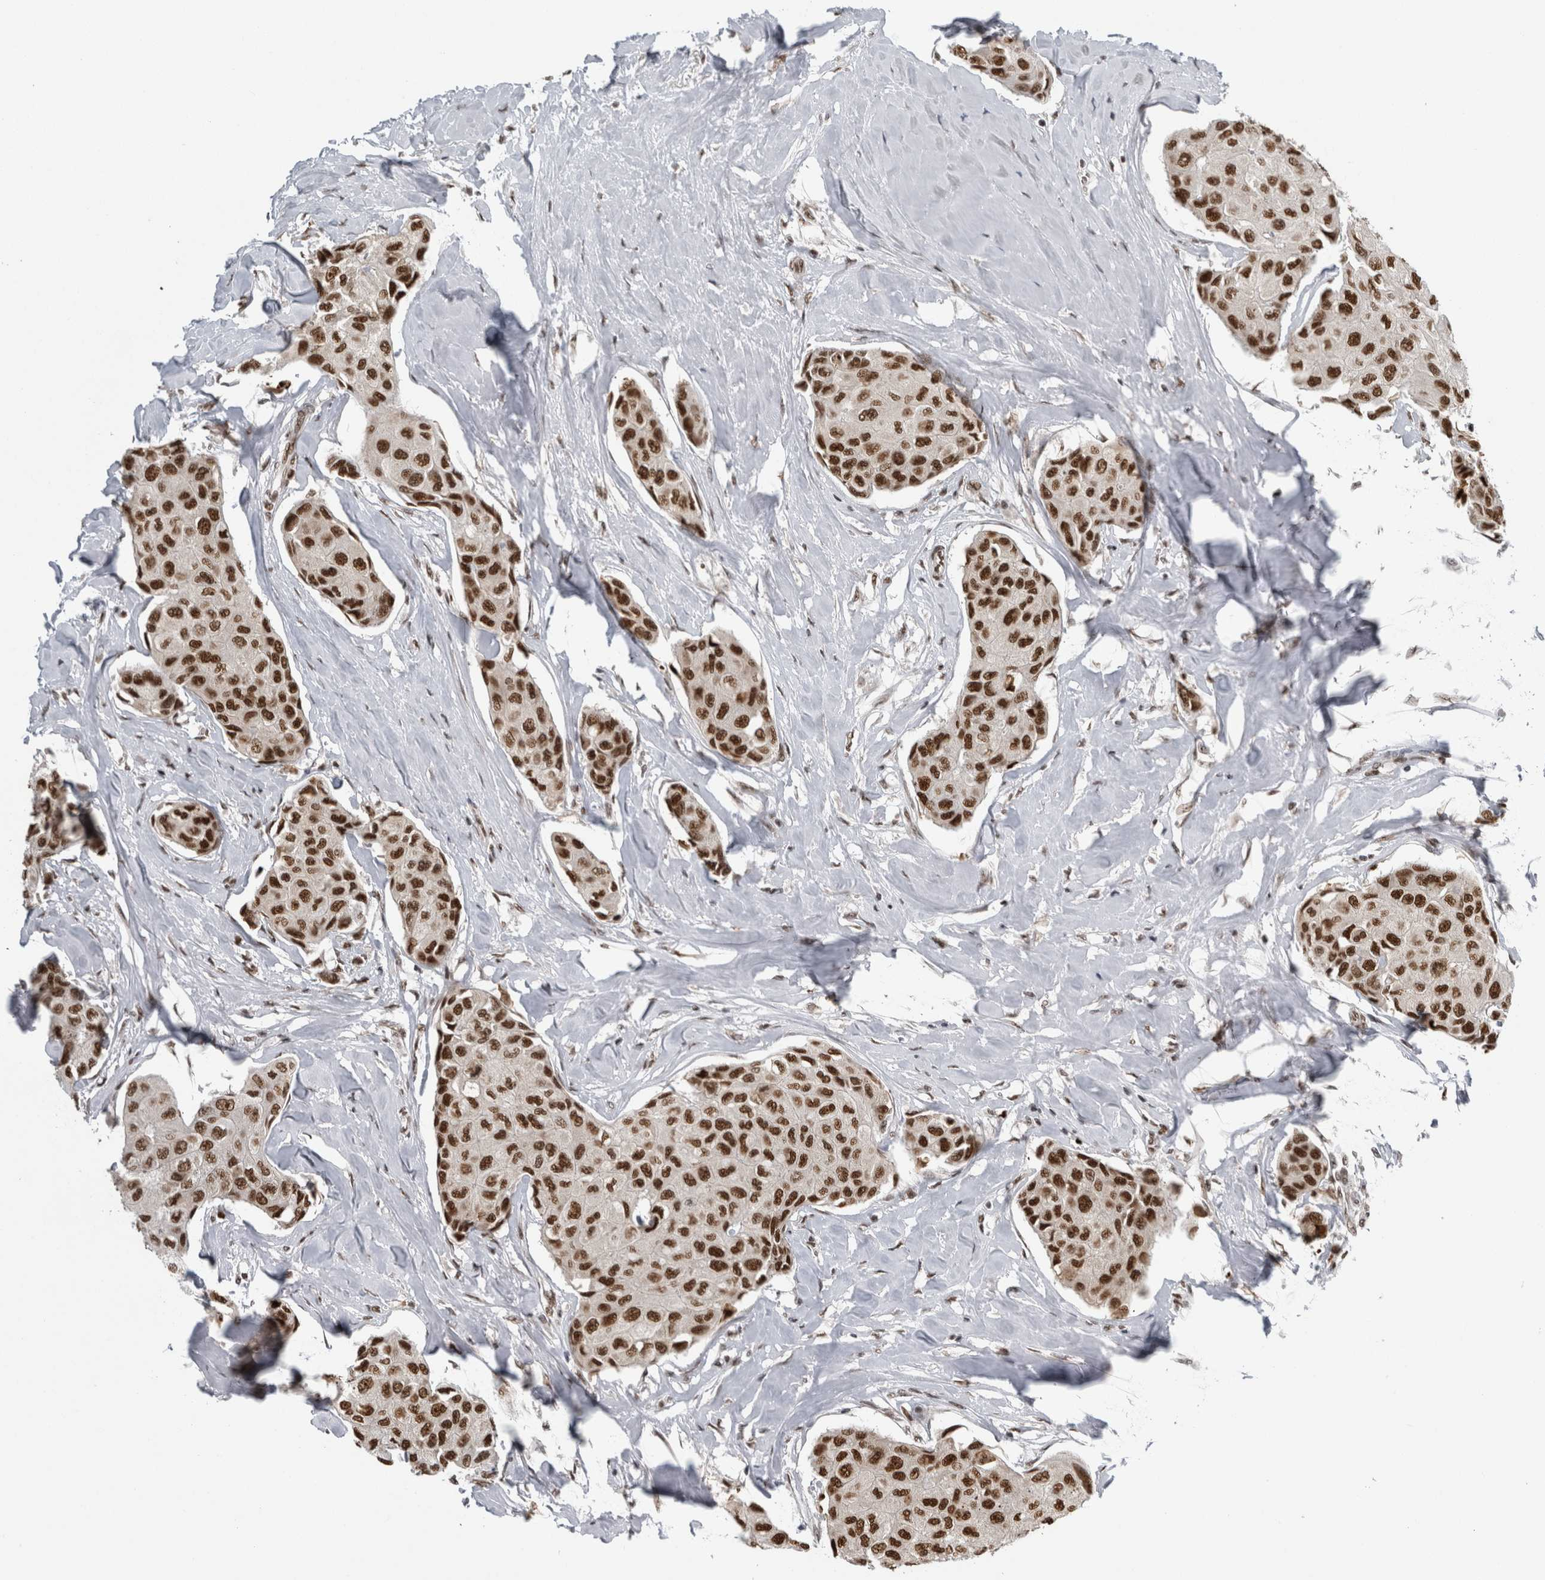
{"staining": {"intensity": "strong", "quantity": ">75%", "location": "nuclear"}, "tissue": "breast cancer", "cell_type": "Tumor cells", "image_type": "cancer", "snomed": [{"axis": "morphology", "description": "Duct carcinoma"}, {"axis": "topography", "description": "Breast"}], "caption": "A histopathology image of breast cancer (infiltrating ductal carcinoma) stained for a protein displays strong nuclear brown staining in tumor cells.", "gene": "ZSCAN2", "patient": {"sex": "female", "age": 80}}